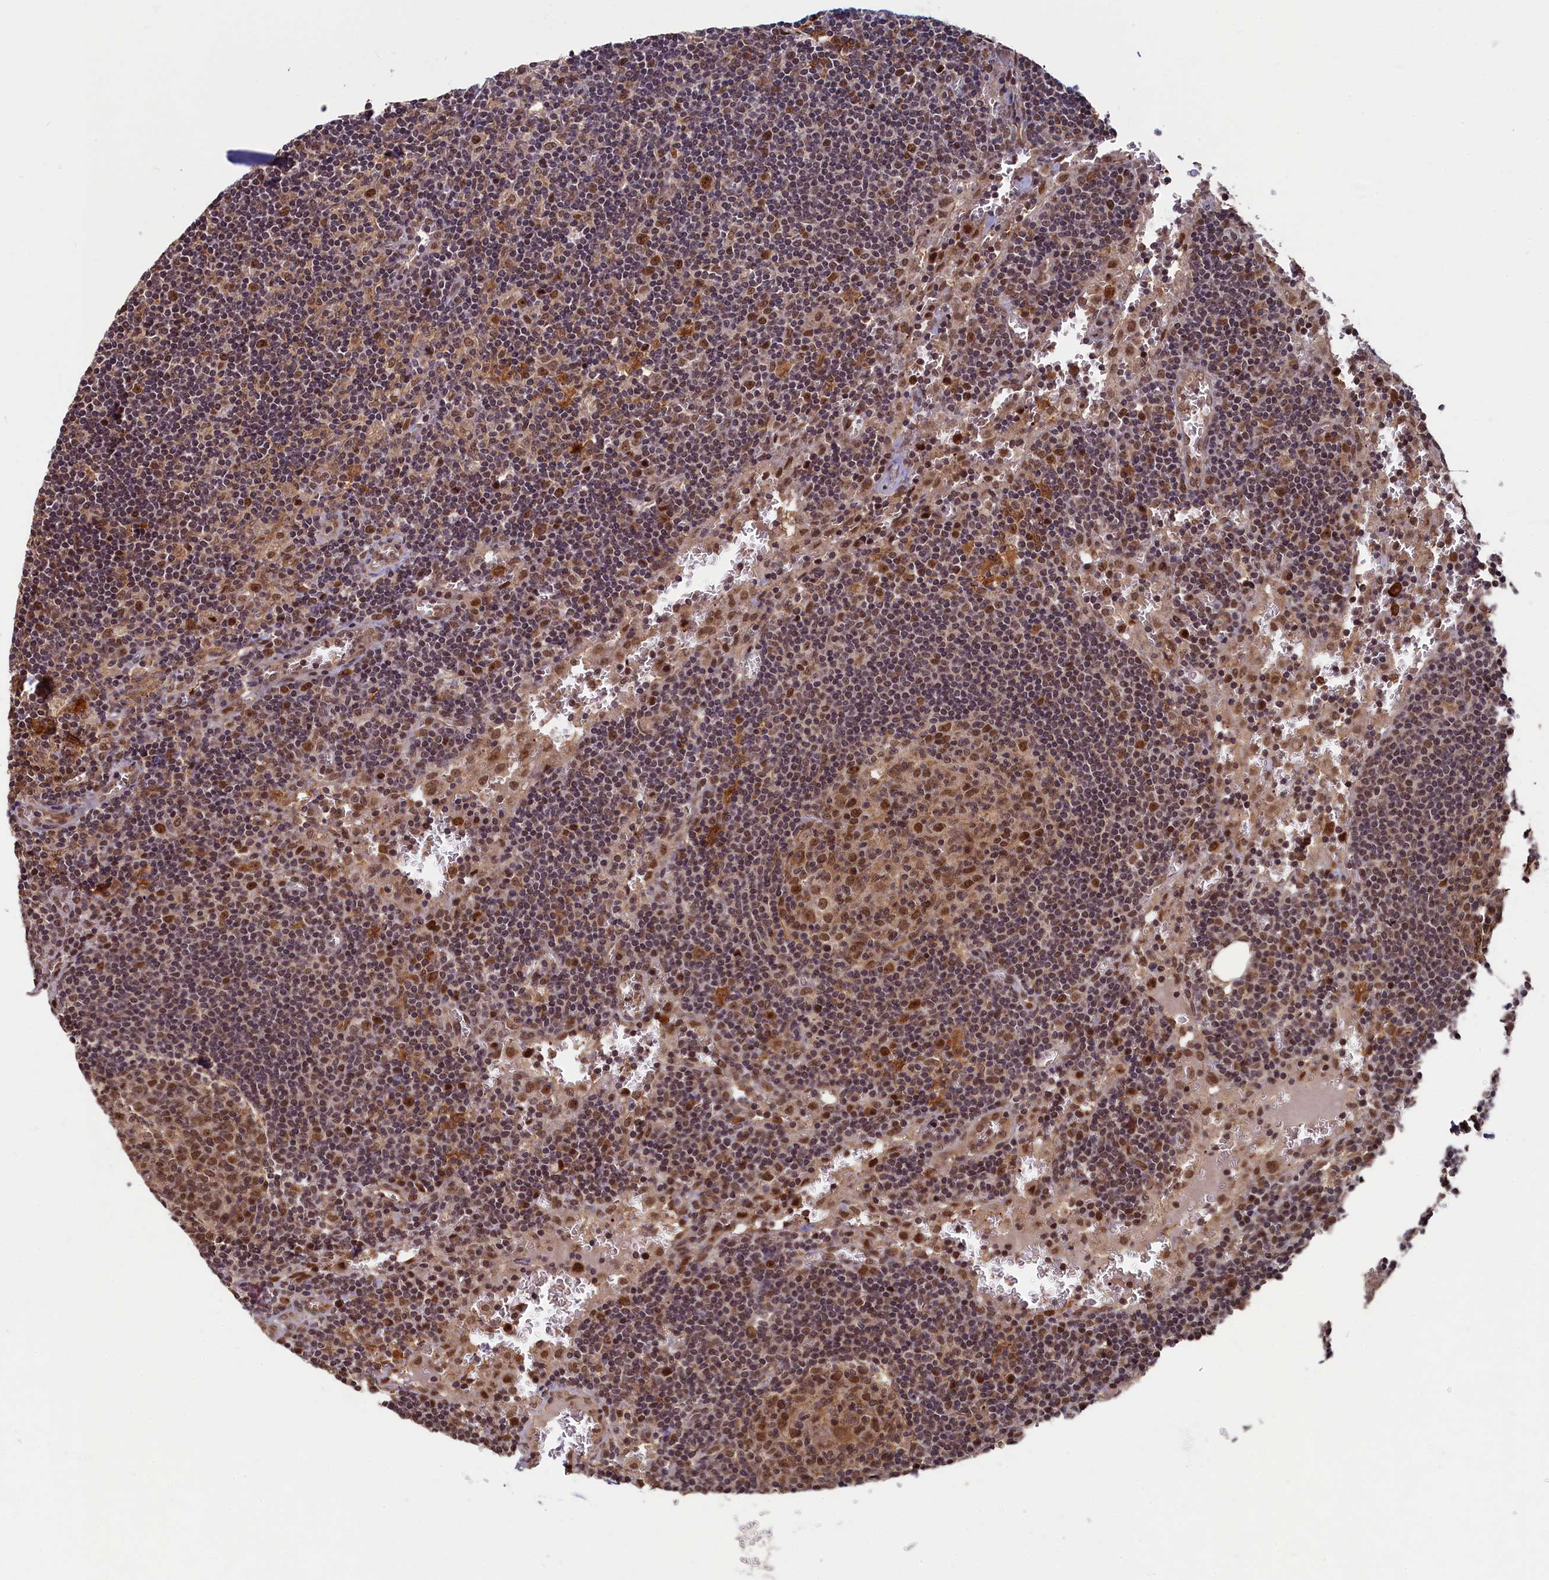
{"staining": {"intensity": "moderate", "quantity": ">75%", "location": "nuclear"}, "tissue": "lymph node", "cell_type": "Germinal center cells", "image_type": "normal", "snomed": [{"axis": "morphology", "description": "Normal tissue, NOS"}, {"axis": "topography", "description": "Lymph node"}], "caption": "Brown immunohistochemical staining in benign human lymph node exhibits moderate nuclear expression in approximately >75% of germinal center cells.", "gene": "BRCA1", "patient": {"sex": "female", "age": 73}}